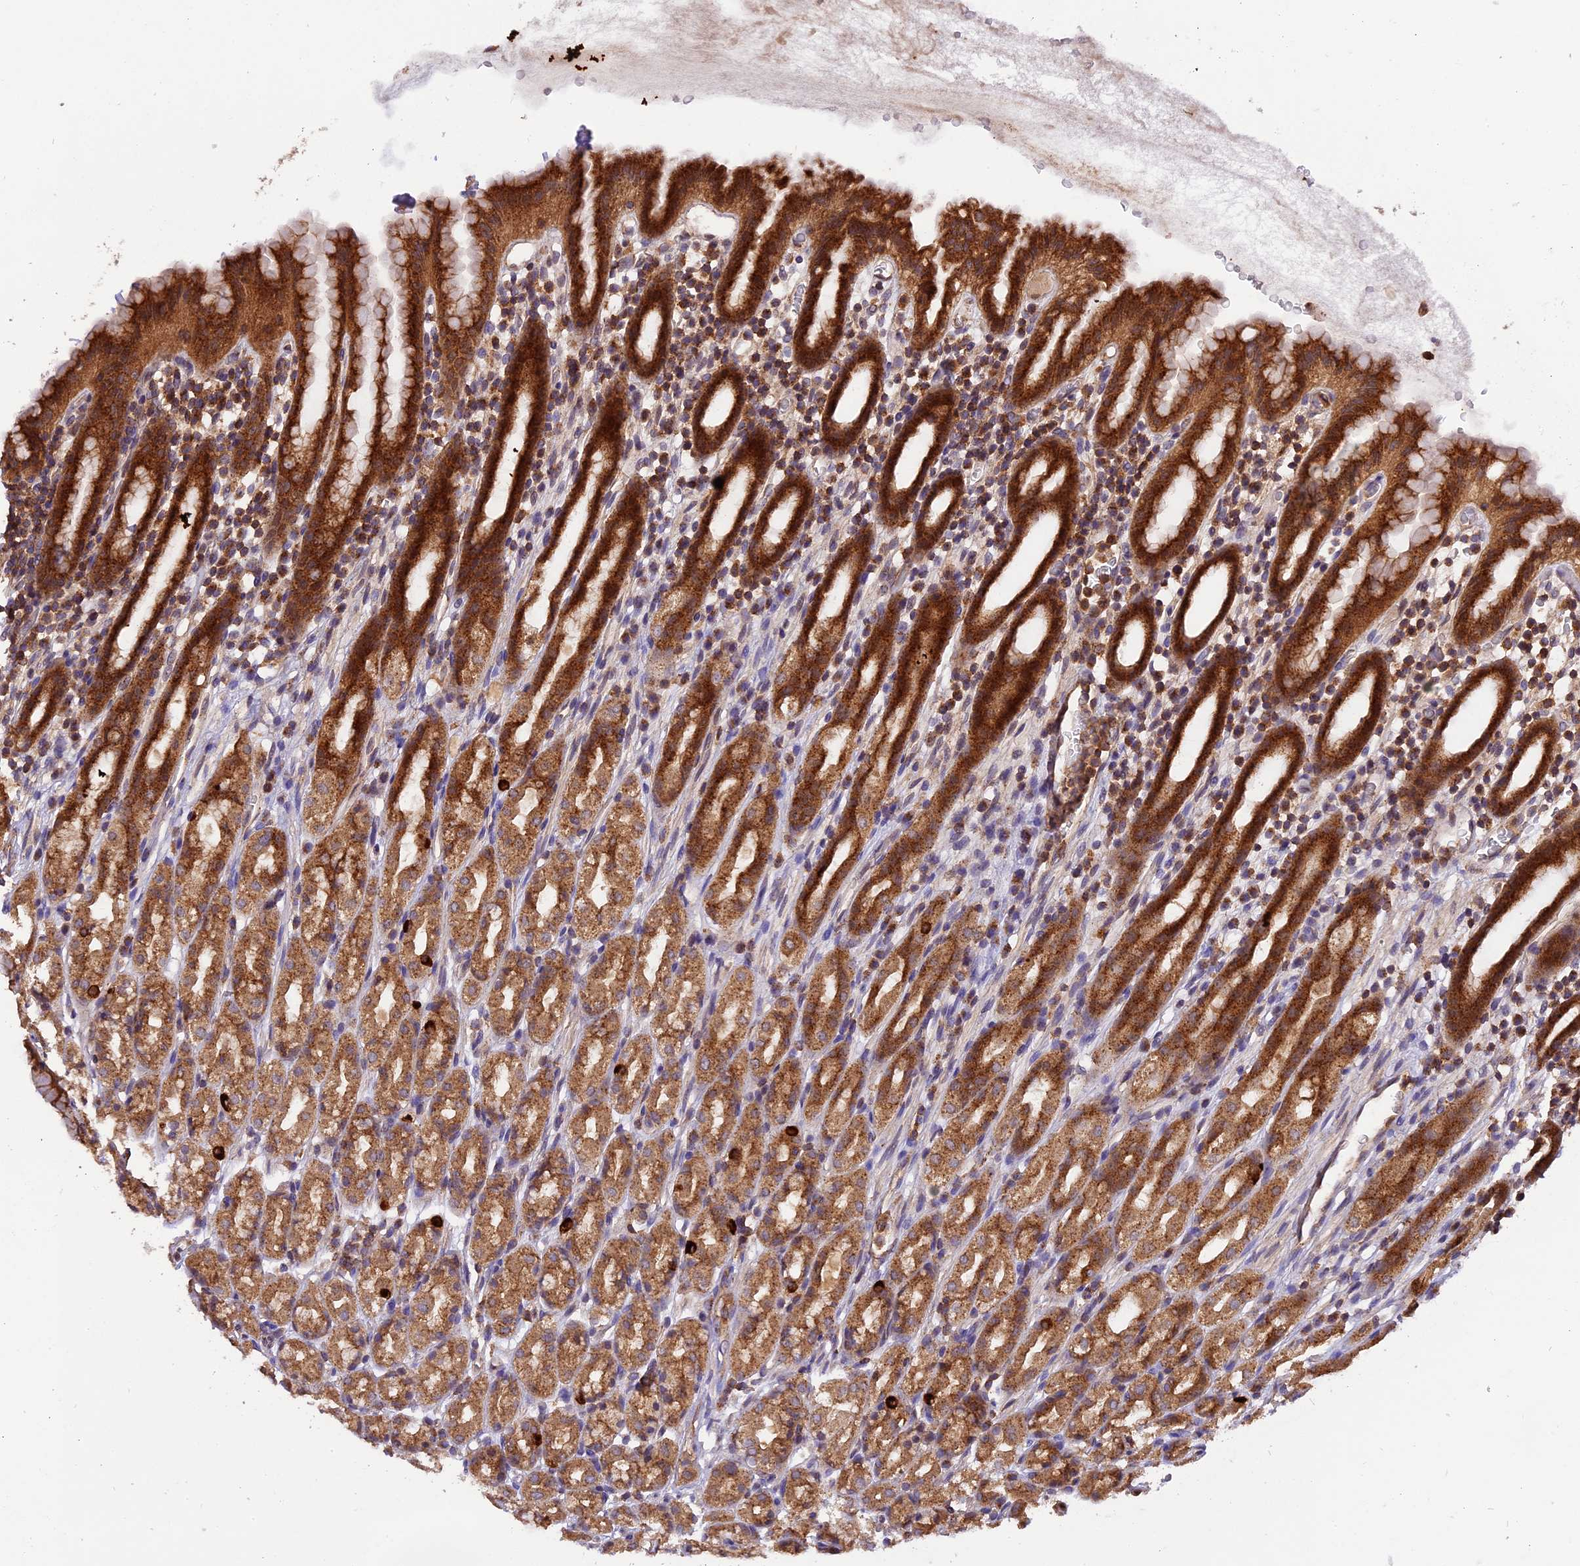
{"staining": {"intensity": "strong", "quantity": ">75%", "location": "cytoplasmic/membranous"}, "tissue": "stomach", "cell_type": "Glandular cells", "image_type": "normal", "snomed": [{"axis": "morphology", "description": "Normal tissue, NOS"}, {"axis": "topography", "description": "Stomach, upper"}], "caption": "Unremarkable stomach was stained to show a protein in brown. There is high levels of strong cytoplasmic/membranous staining in approximately >75% of glandular cells.", "gene": "PEX3", "patient": {"sex": "male", "age": 47}}